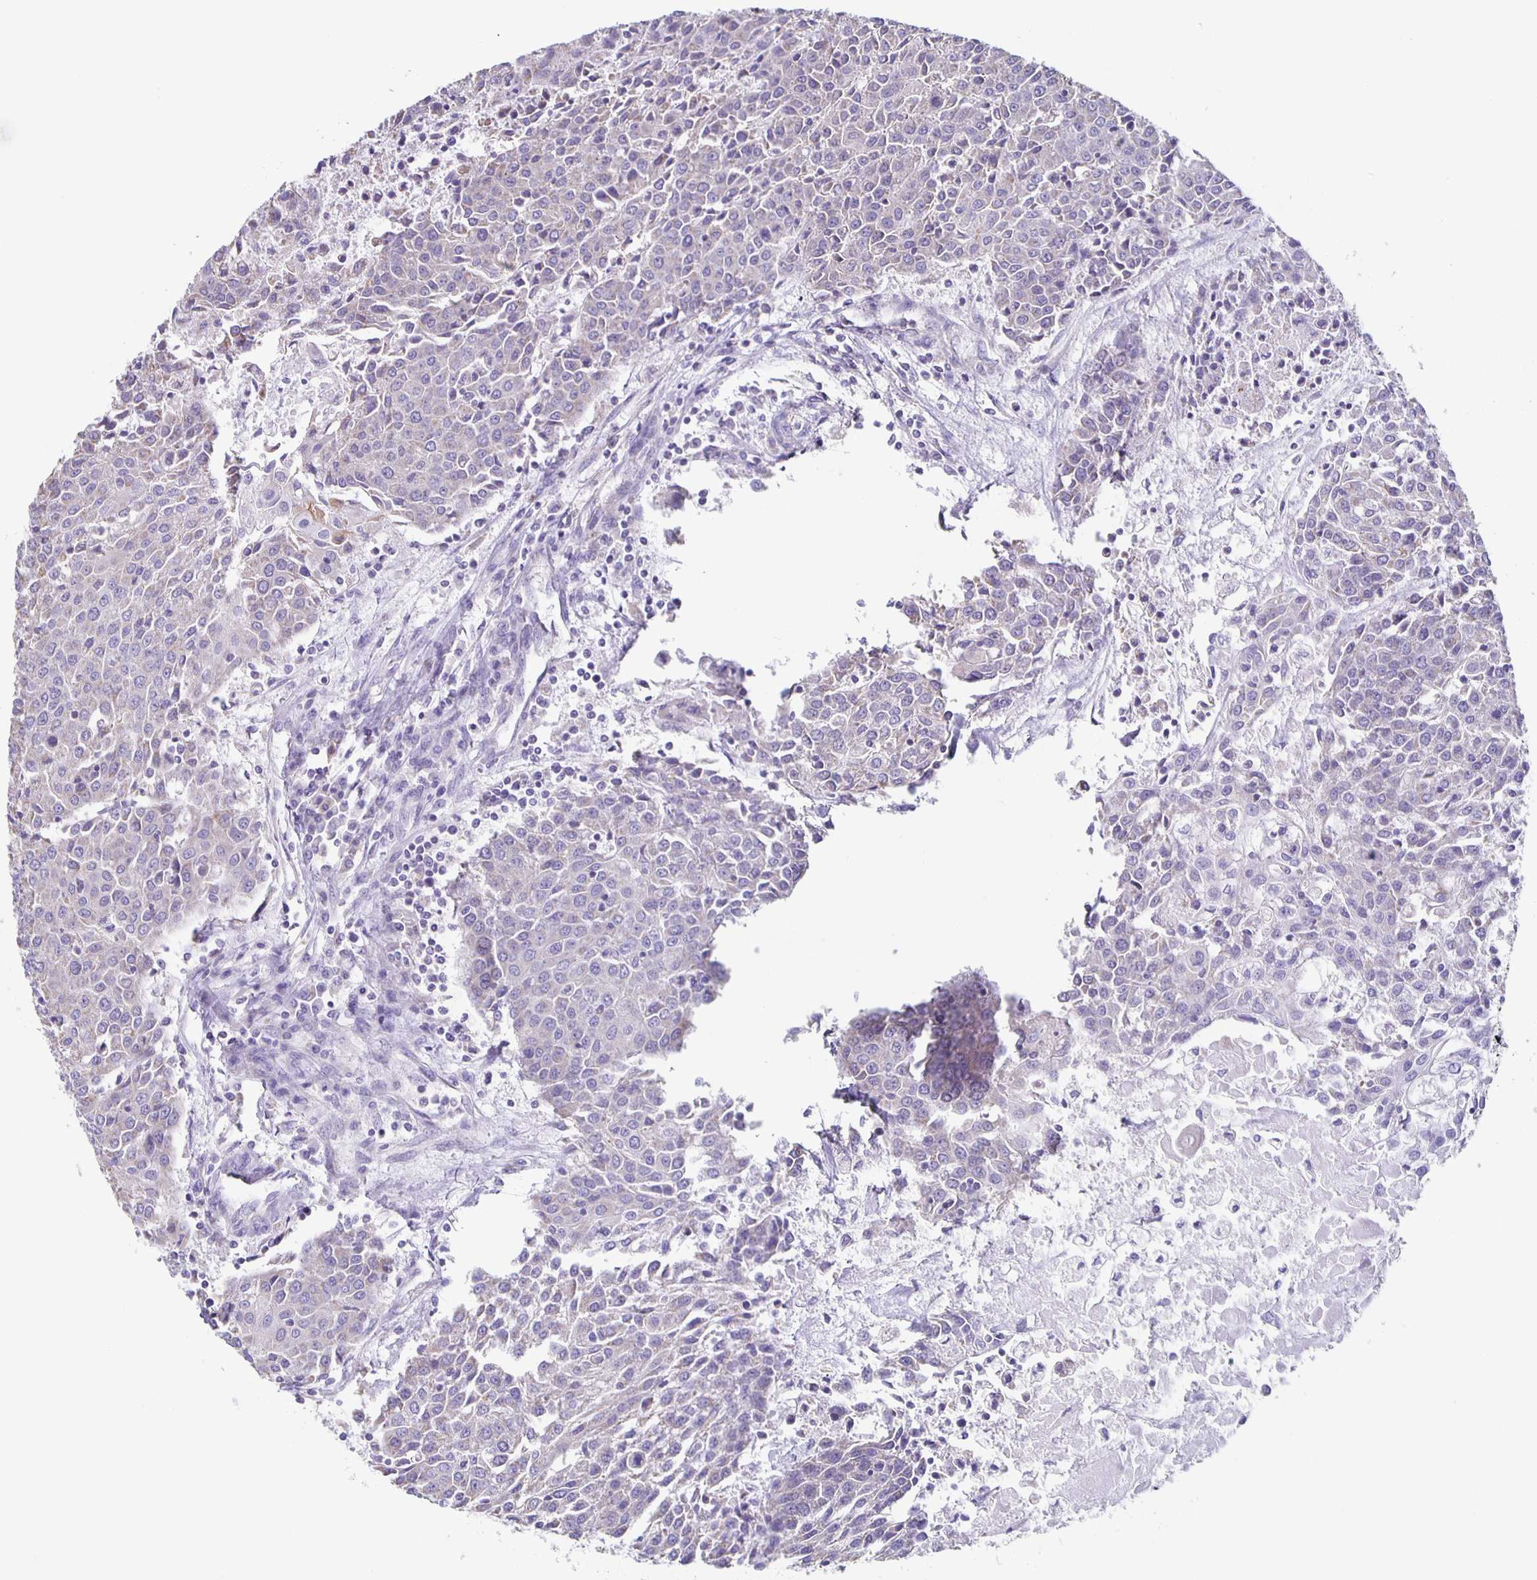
{"staining": {"intensity": "negative", "quantity": "none", "location": "none"}, "tissue": "urothelial cancer", "cell_type": "Tumor cells", "image_type": "cancer", "snomed": [{"axis": "morphology", "description": "Urothelial carcinoma, High grade"}, {"axis": "topography", "description": "Urinary bladder"}], "caption": "An immunohistochemistry photomicrograph of urothelial cancer is shown. There is no staining in tumor cells of urothelial cancer. (DAB immunohistochemistry visualized using brightfield microscopy, high magnification).", "gene": "TPPP", "patient": {"sex": "female", "age": 85}}